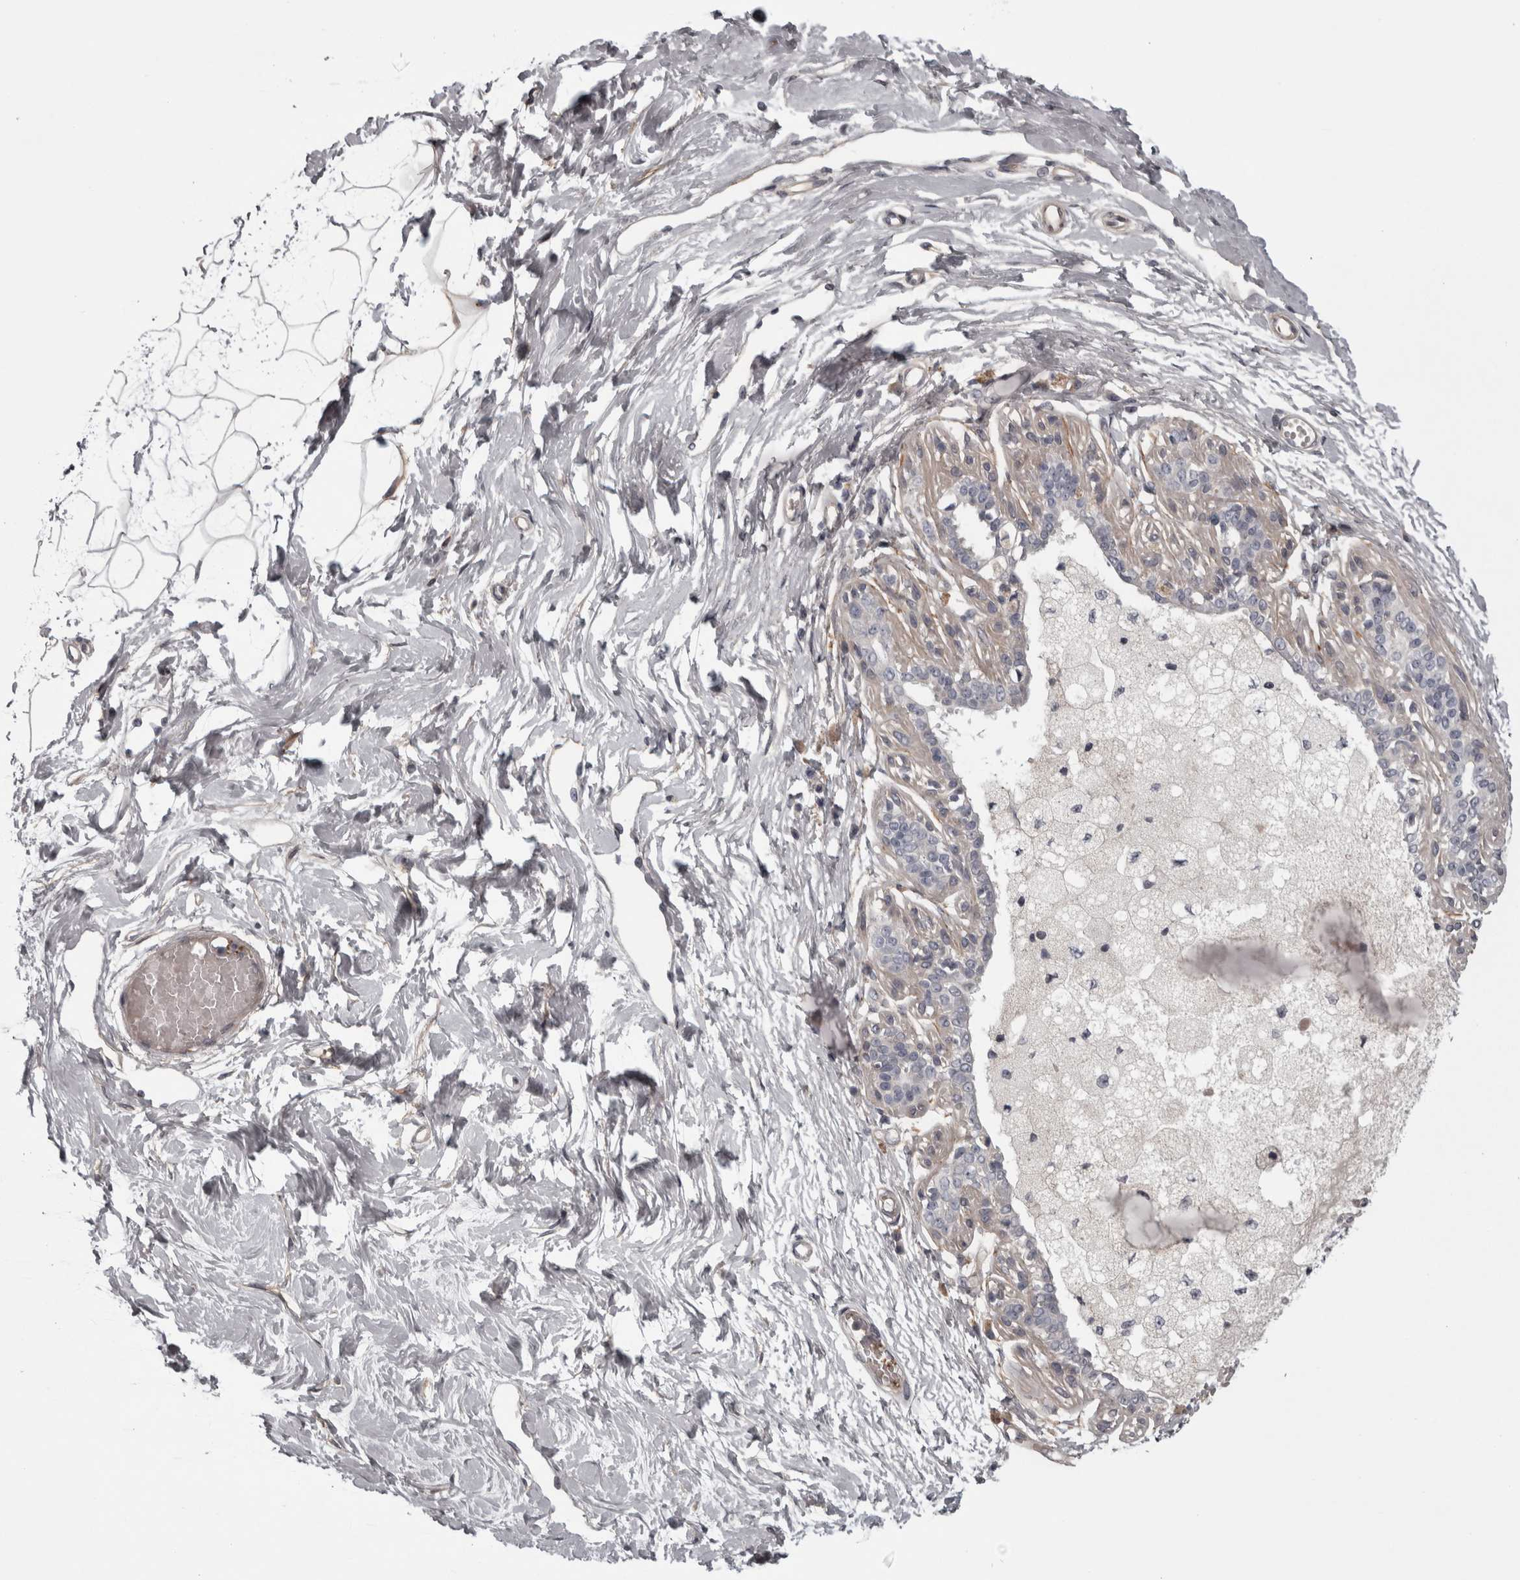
{"staining": {"intensity": "negative", "quantity": "none", "location": "none"}, "tissue": "breast", "cell_type": "Adipocytes", "image_type": "normal", "snomed": [{"axis": "morphology", "description": "Normal tissue, NOS"}, {"axis": "topography", "description": "Breast"}], "caption": "IHC of normal breast shows no staining in adipocytes.", "gene": "RSU1", "patient": {"sex": "female", "age": 45}}